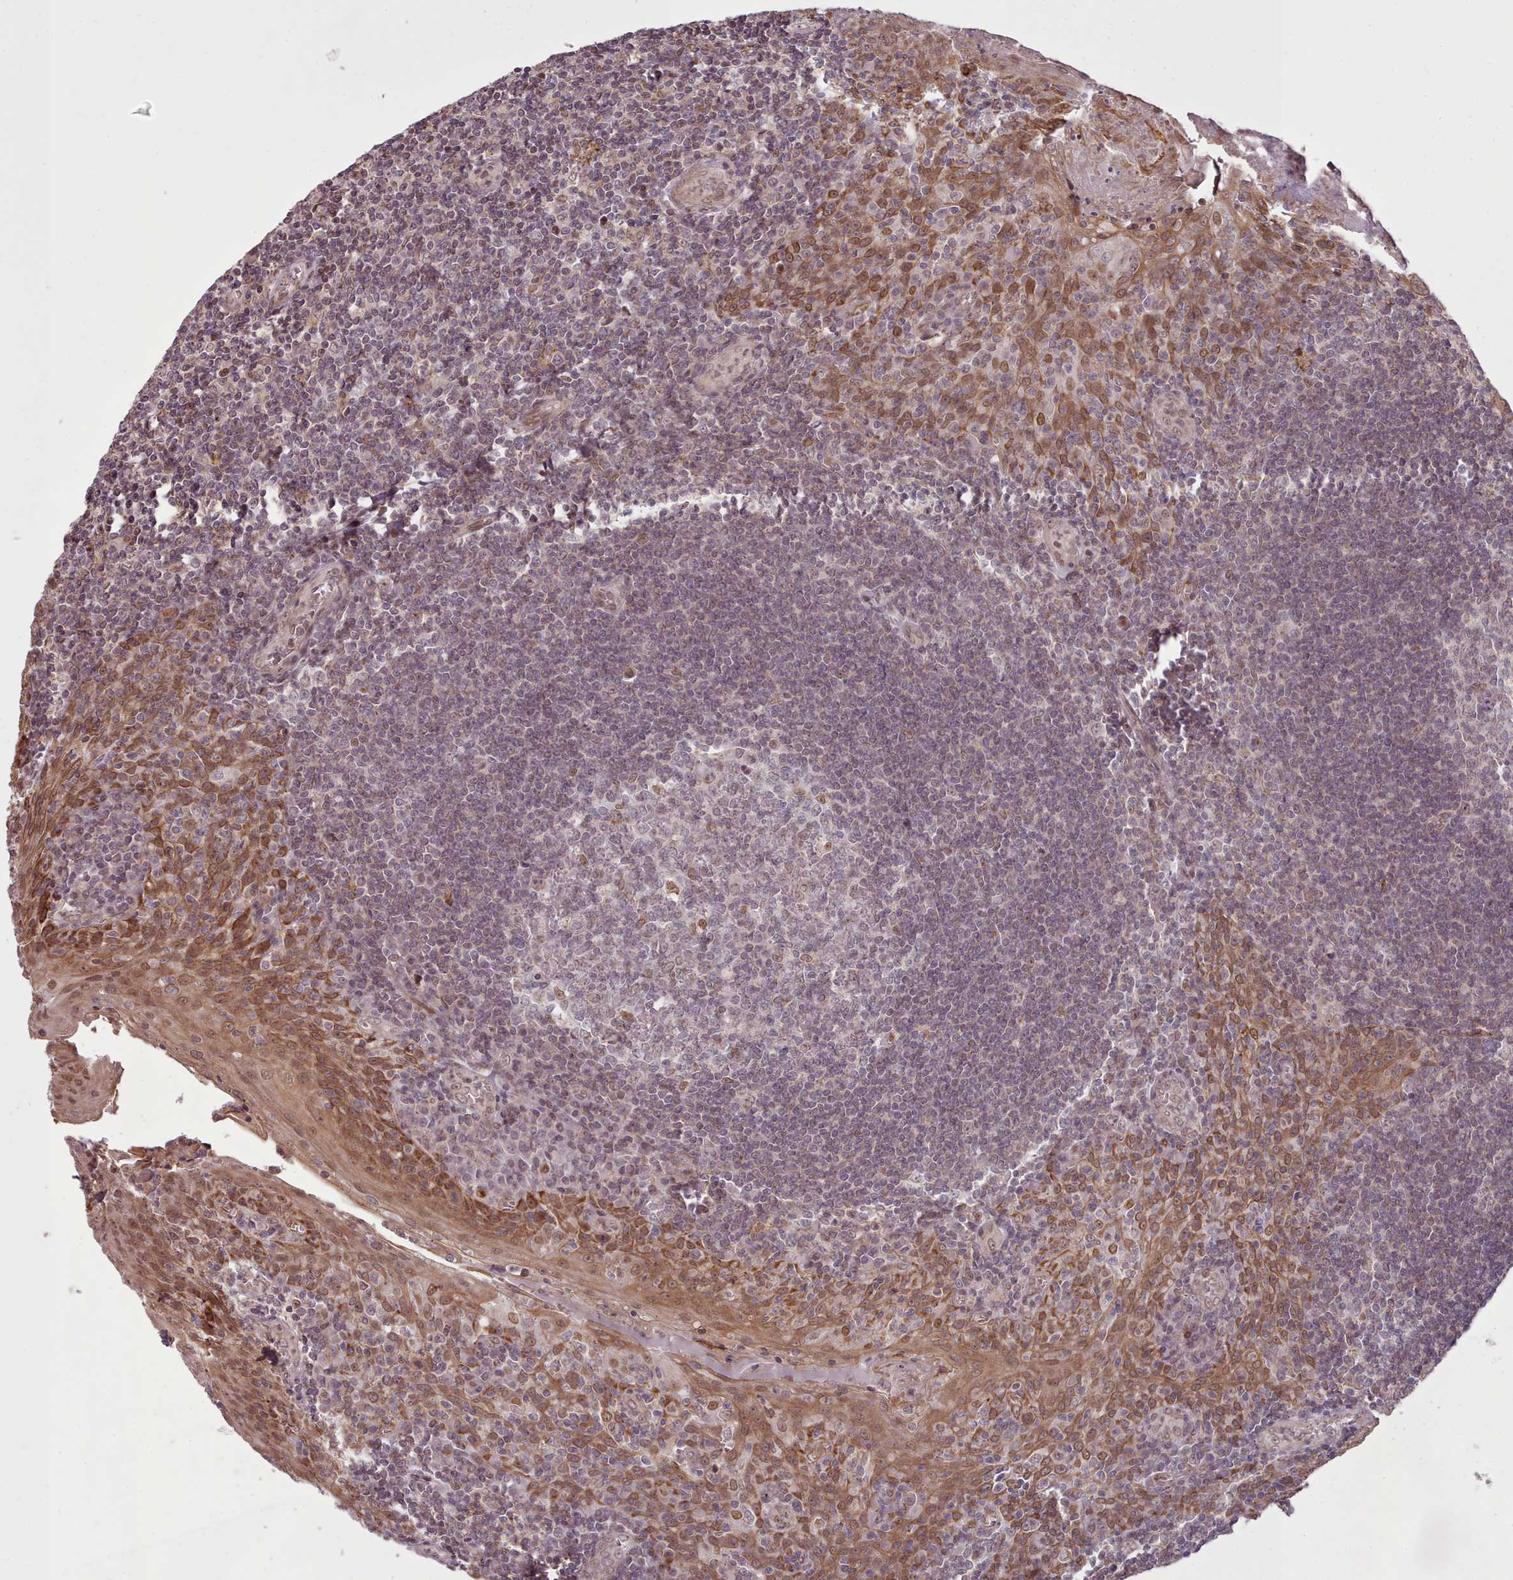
{"staining": {"intensity": "moderate", "quantity": "<25%", "location": "cytoplasmic/membranous"}, "tissue": "tonsil", "cell_type": "Germinal center cells", "image_type": "normal", "snomed": [{"axis": "morphology", "description": "Normal tissue, NOS"}, {"axis": "topography", "description": "Tonsil"}], "caption": "Immunohistochemistry micrograph of benign tonsil stained for a protein (brown), which shows low levels of moderate cytoplasmic/membranous expression in approximately <25% of germinal center cells.", "gene": "ZMYM4", "patient": {"sex": "male", "age": 27}}